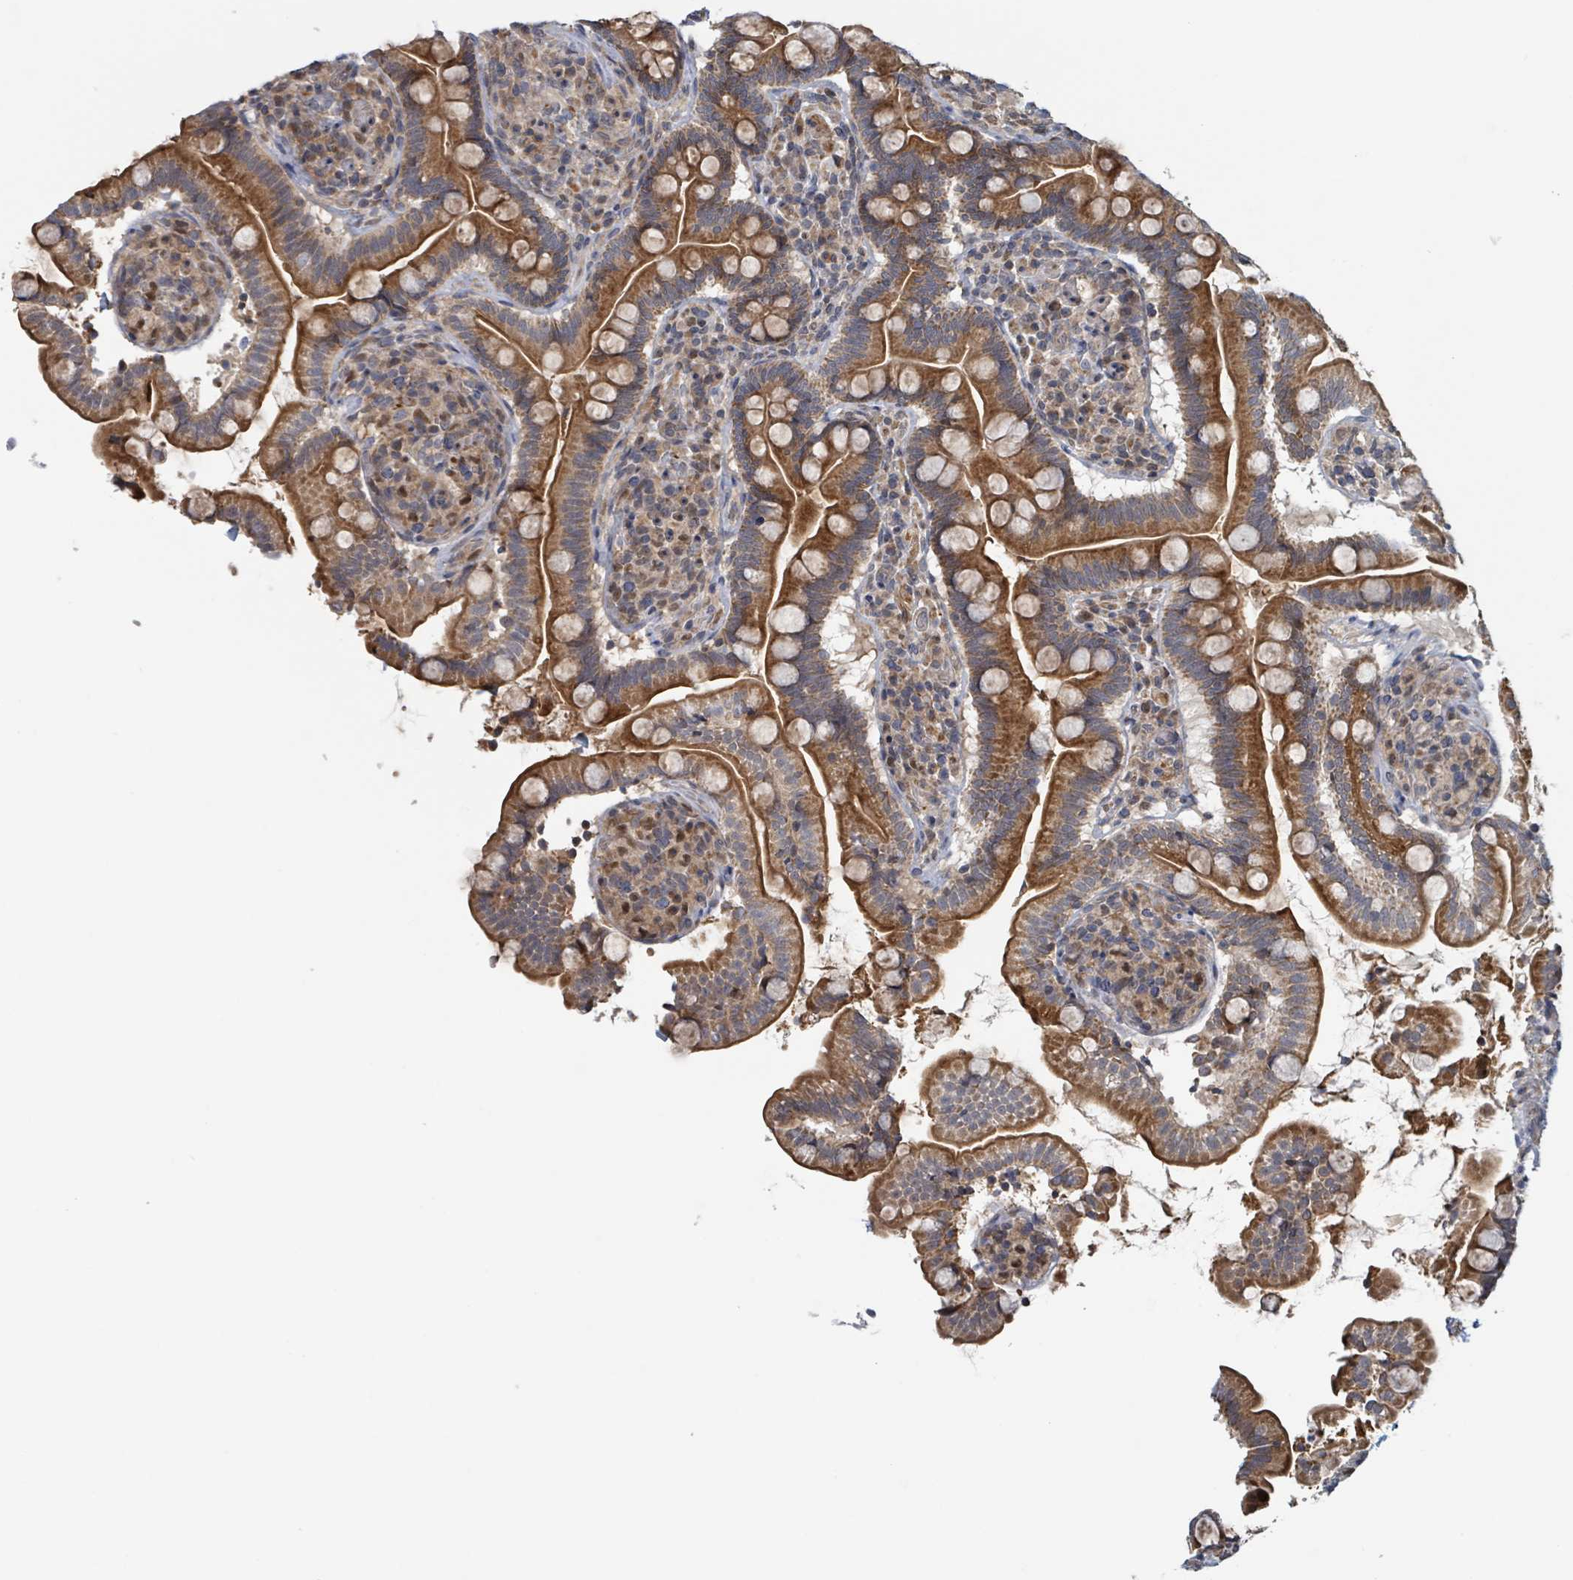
{"staining": {"intensity": "strong", "quantity": ">75%", "location": "cytoplasmic/membranous"}, "tissue": "small intestine", "cell_type": "Glandular cells", "image_type": "normal", "snomed": [{"axis": "morphology", "description": "Normal tissue, NOS"}, {"axis": "topography", "description": "Small intestine"}], "caption": "About >75% of glandular cells in unremarkable human small intestine show strong cytoplasmic/membranous protein staining as visualized by brown immunohistochemical staining.", "gene": "HIVEP1", "patient": {"sex": "female", "age": 64}}